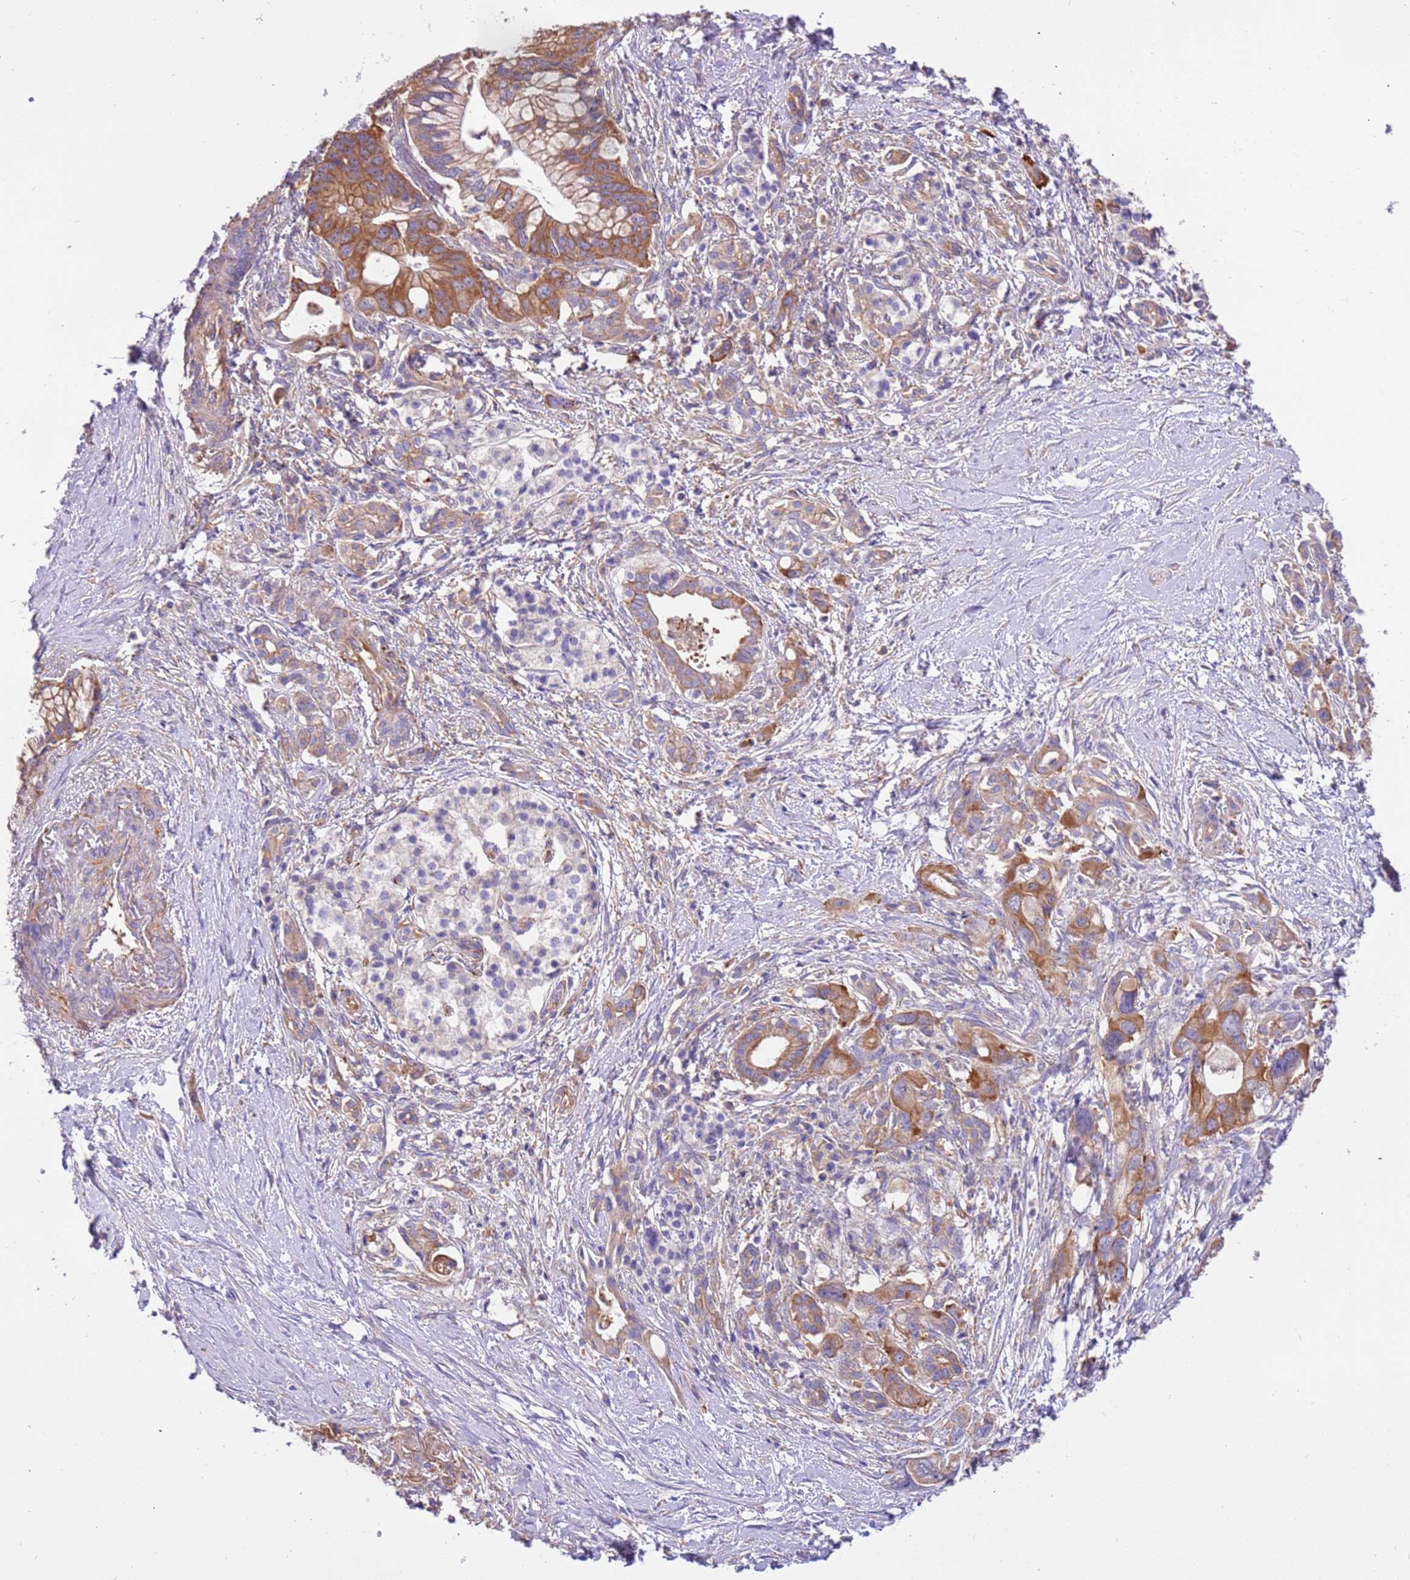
{"staining": {"intensity": "moderate", "quantity": ">75%", "location": "cytoplasmic/membranous"}, "tissue": "pancreatic cancer", "cell_type": "Tumor cells", "image_type": "cancer", "snomed": [{"axis": "morphology", "description": "Adenocarcinoma, NOS"}, {"axis": "topography", "description": "Pancreas"}], "caption": "DAB immunohistochemical staining of pancreatic adenocarcinoma shows moderate cytoplasmic/membranous protein expression in approximately >75% of tumor cells.", "gene": "NAALADL1", "patient": {"sex": "male", "age": 68}}